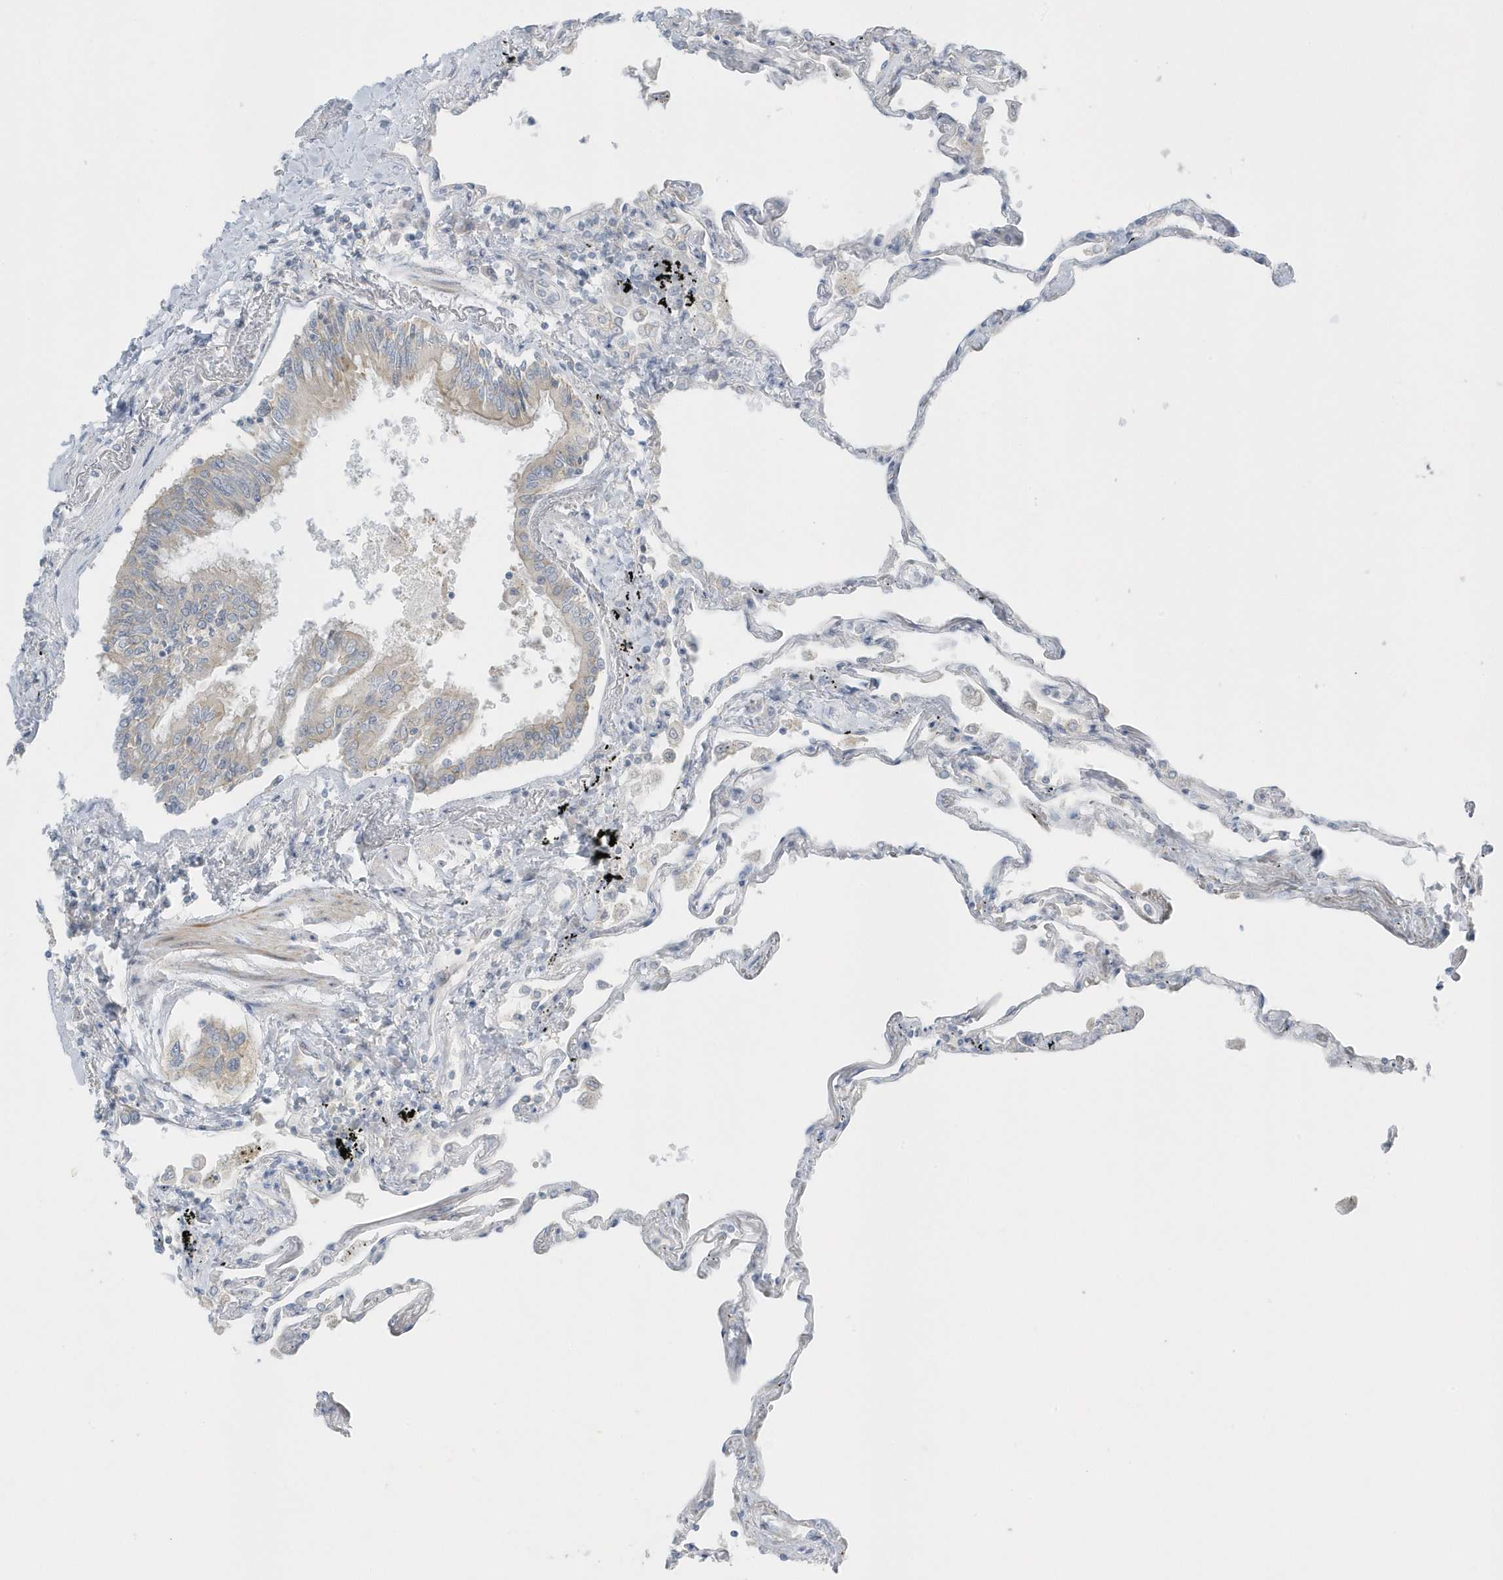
{"staining": {"intensity": "moderate", "quantity": "<25%", "location": "cytoplasmic/membranous"}, "tissue": "lung", "cell_type": "Alveolar cells", "image_type": "normal", "snomed": [{"axis": "morphology", "description": "Normal tissue, NOS"}, {"axis": "topography", "description": "Lung"}], "caption": "A low amount of moderate cytoplasmic/membranous expression is identified in approximately <25% of alveolar cells in unremarkable lung. The protein is stained brown, and the nuclei are stained in blue (DAB IHC with brightfield microscopy, high magnification).", "gene": "SCN3A", "patient": {"sex": "female", "age": 67}}